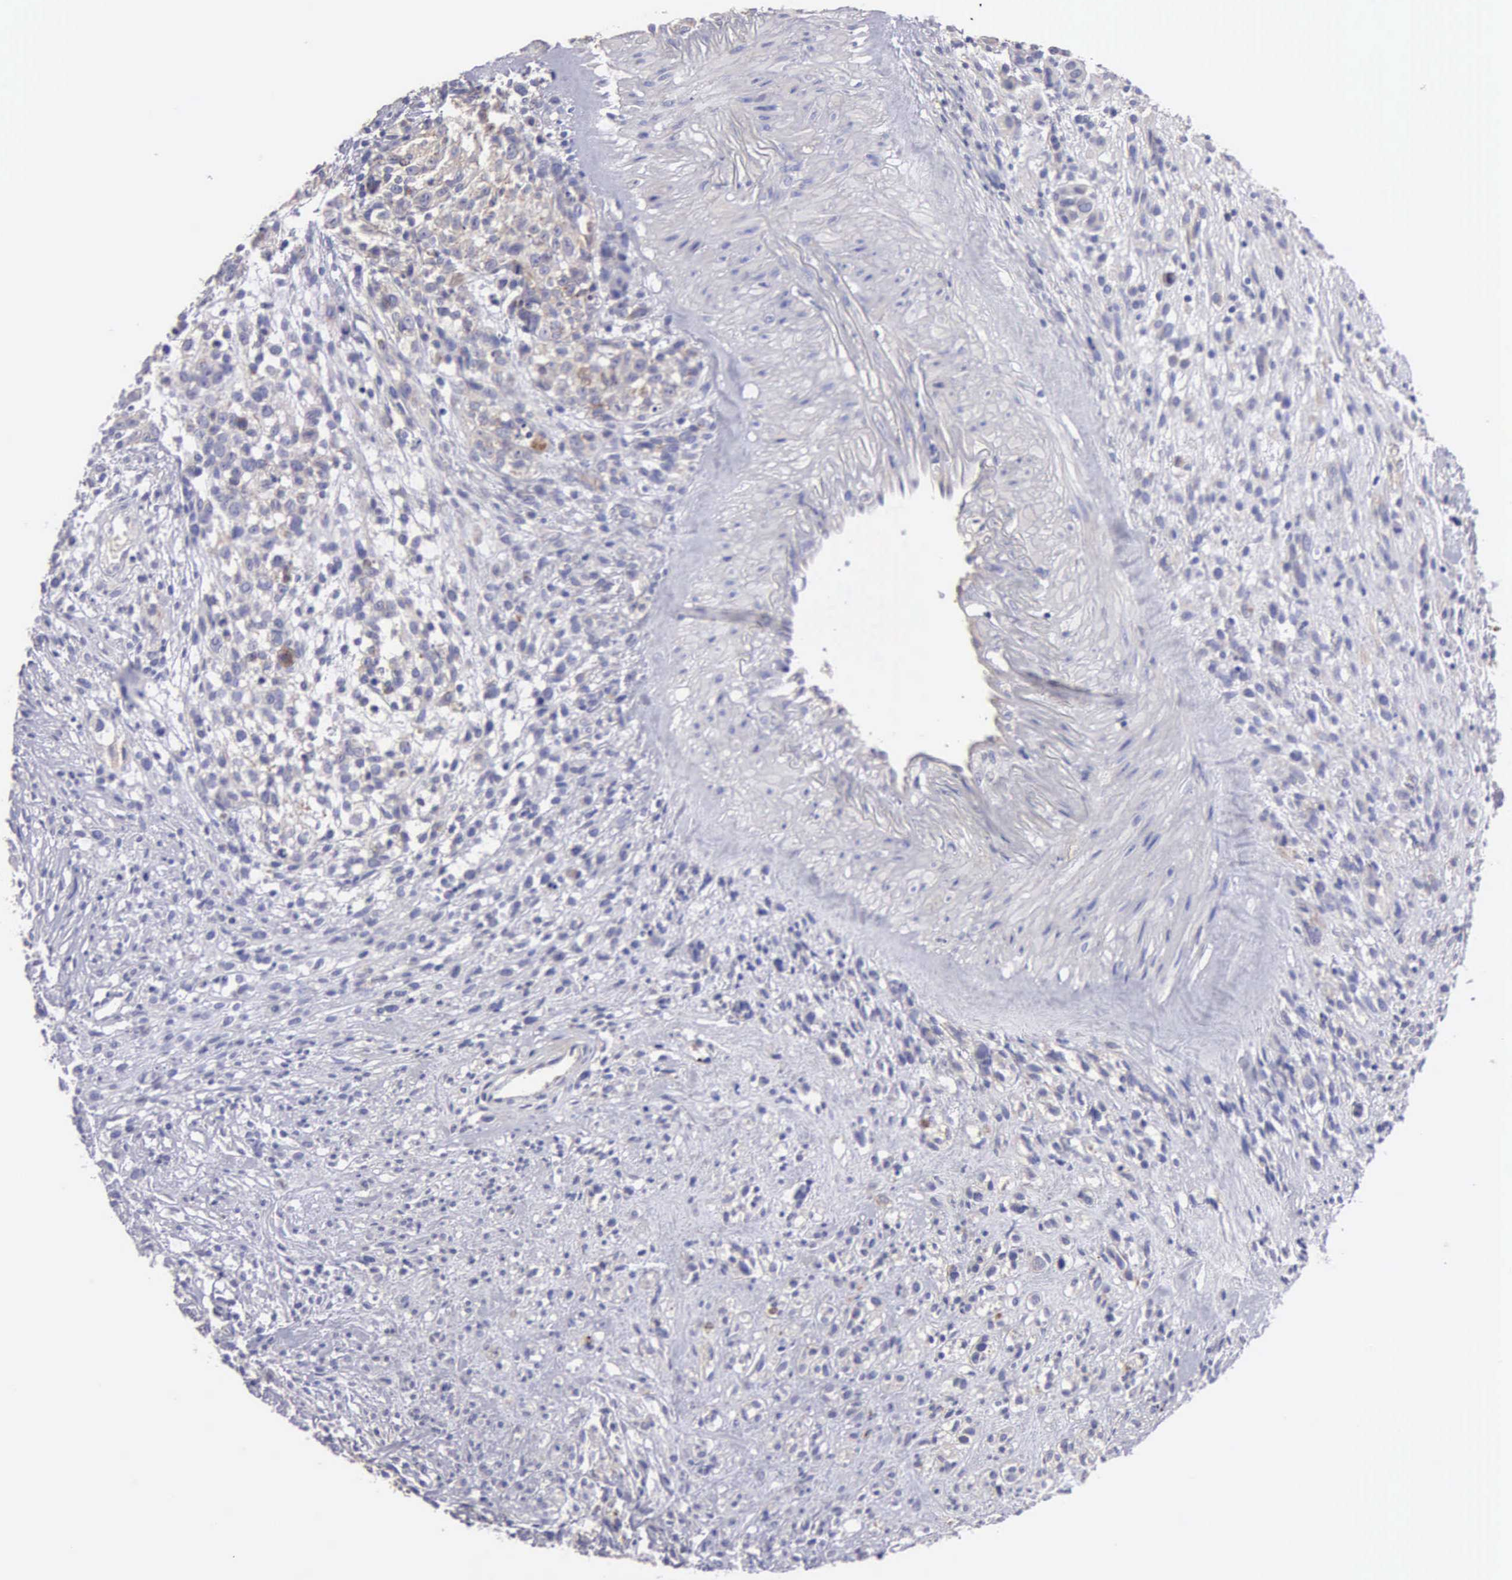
{"staining": {"intensity": "weak", "quantity": "25%-75%", "location": "cytoplasmic/membranous"}, "tissue": "glioma", "cell_type": "Tumor cells", "image_type": "cancer", "snomed": [{"axis": "morphology", "description": "Glioma, malignant, High grade"}, {"axis": "topography", "description": "Brain"}], "caption": "Malignant glioma (high-grade) stained with a protein marker displays weak staining in tumor cells.", "gene": "APP", "patient": {"sex": "male", "age": 66}}